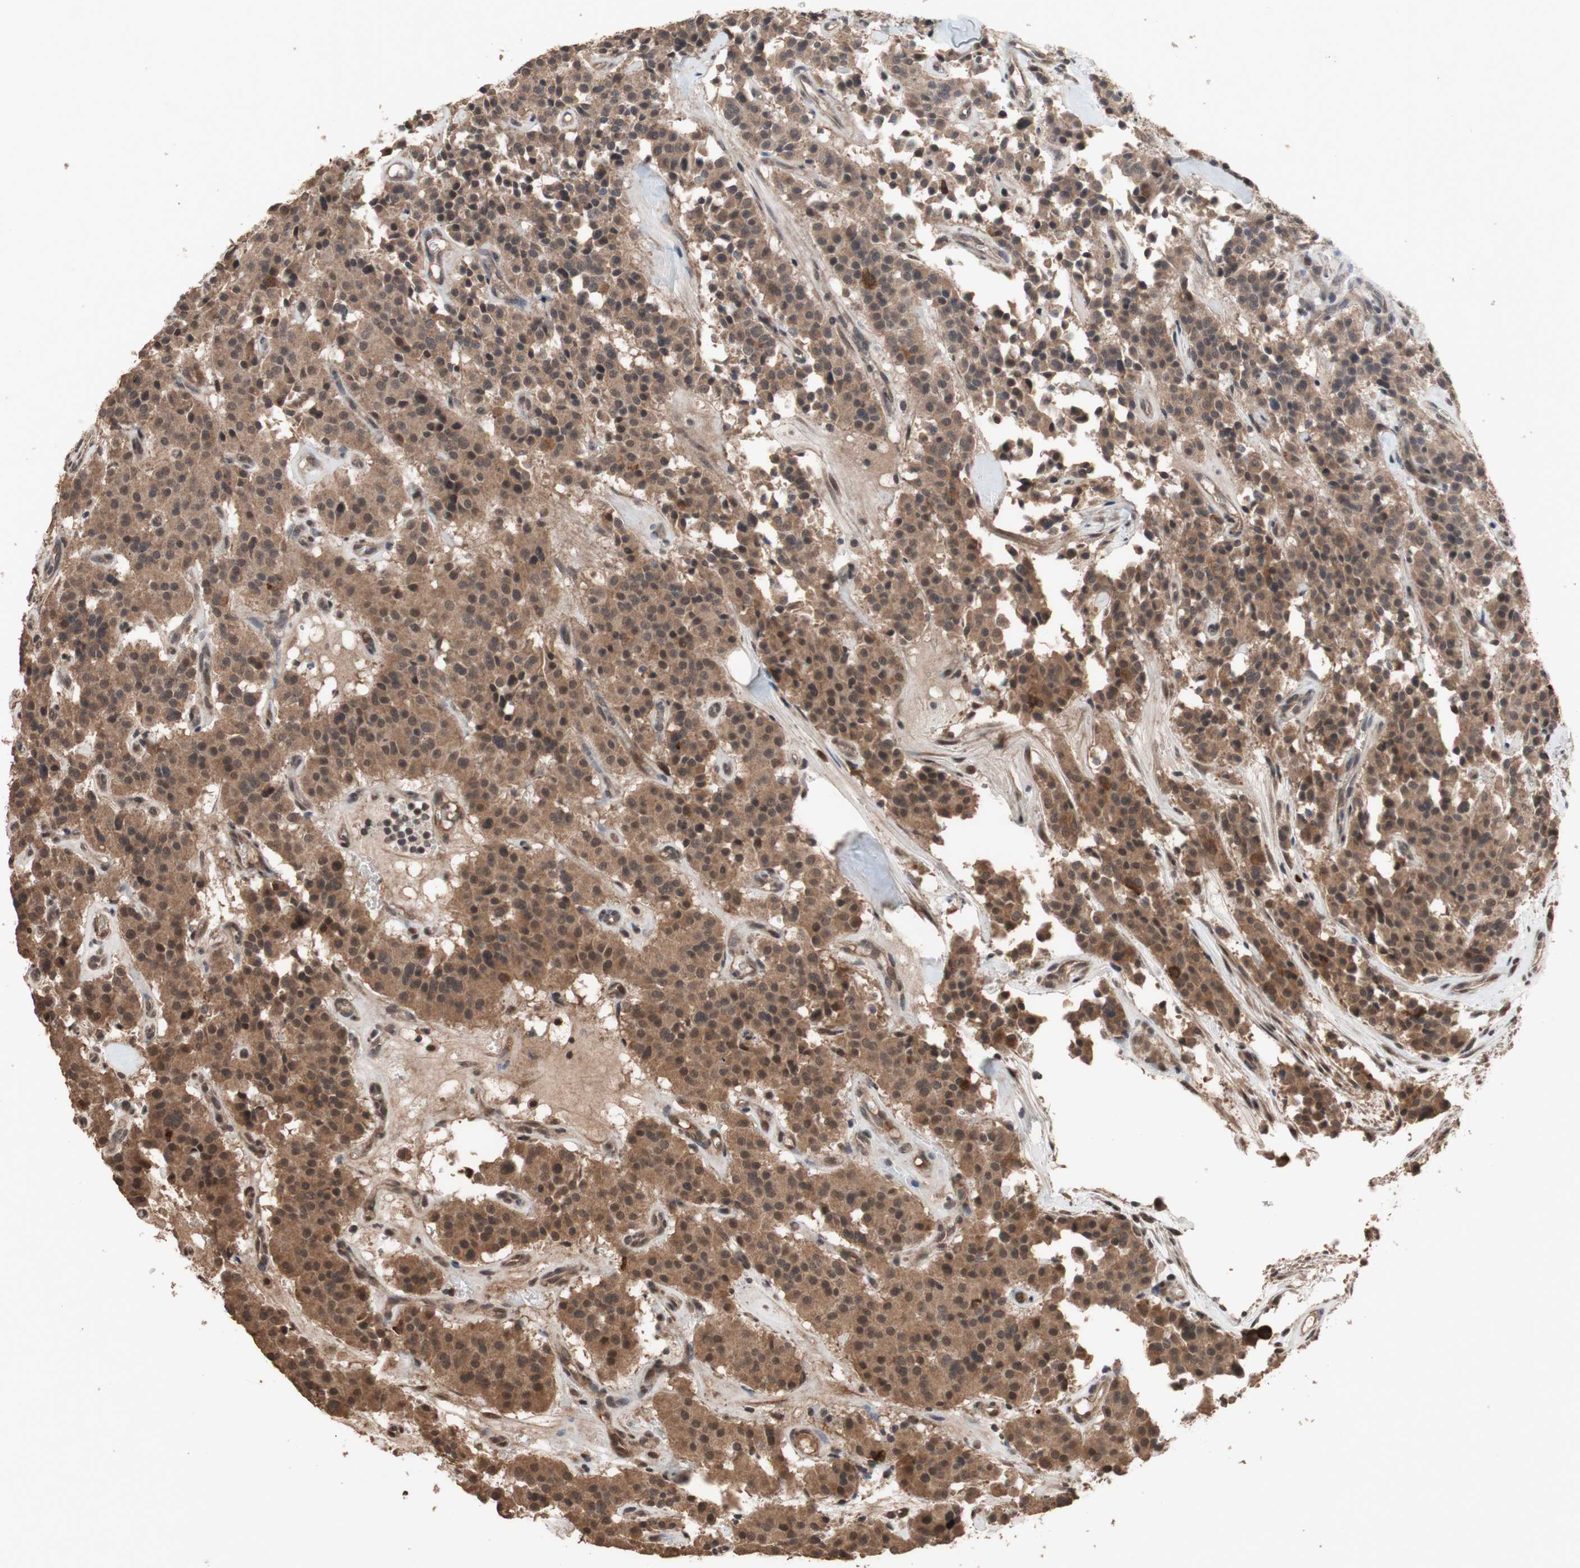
{"staining": {"intensity": "moderate", "quantity": ">75%", "location": "cytoplasmic/membranous,nuclear"}, "tissue": "carcinoid", "cell_type": "Tumor cells", "image_type": "cancer", "snomed": [{"axis": "morphology", "description": "Carcinoid, malignant, NOS"}, {"axis": "topography", "description": "Lung"}], "caption": "Moderate cytoplasmic/membranous and nuclear staining for a protein is seen in approximately >75% of tumor cells of carcinoid using immunohistochemistry (IHC).", "gene": "KANSL1", "patient": {"sex": "male", "age": 30}}